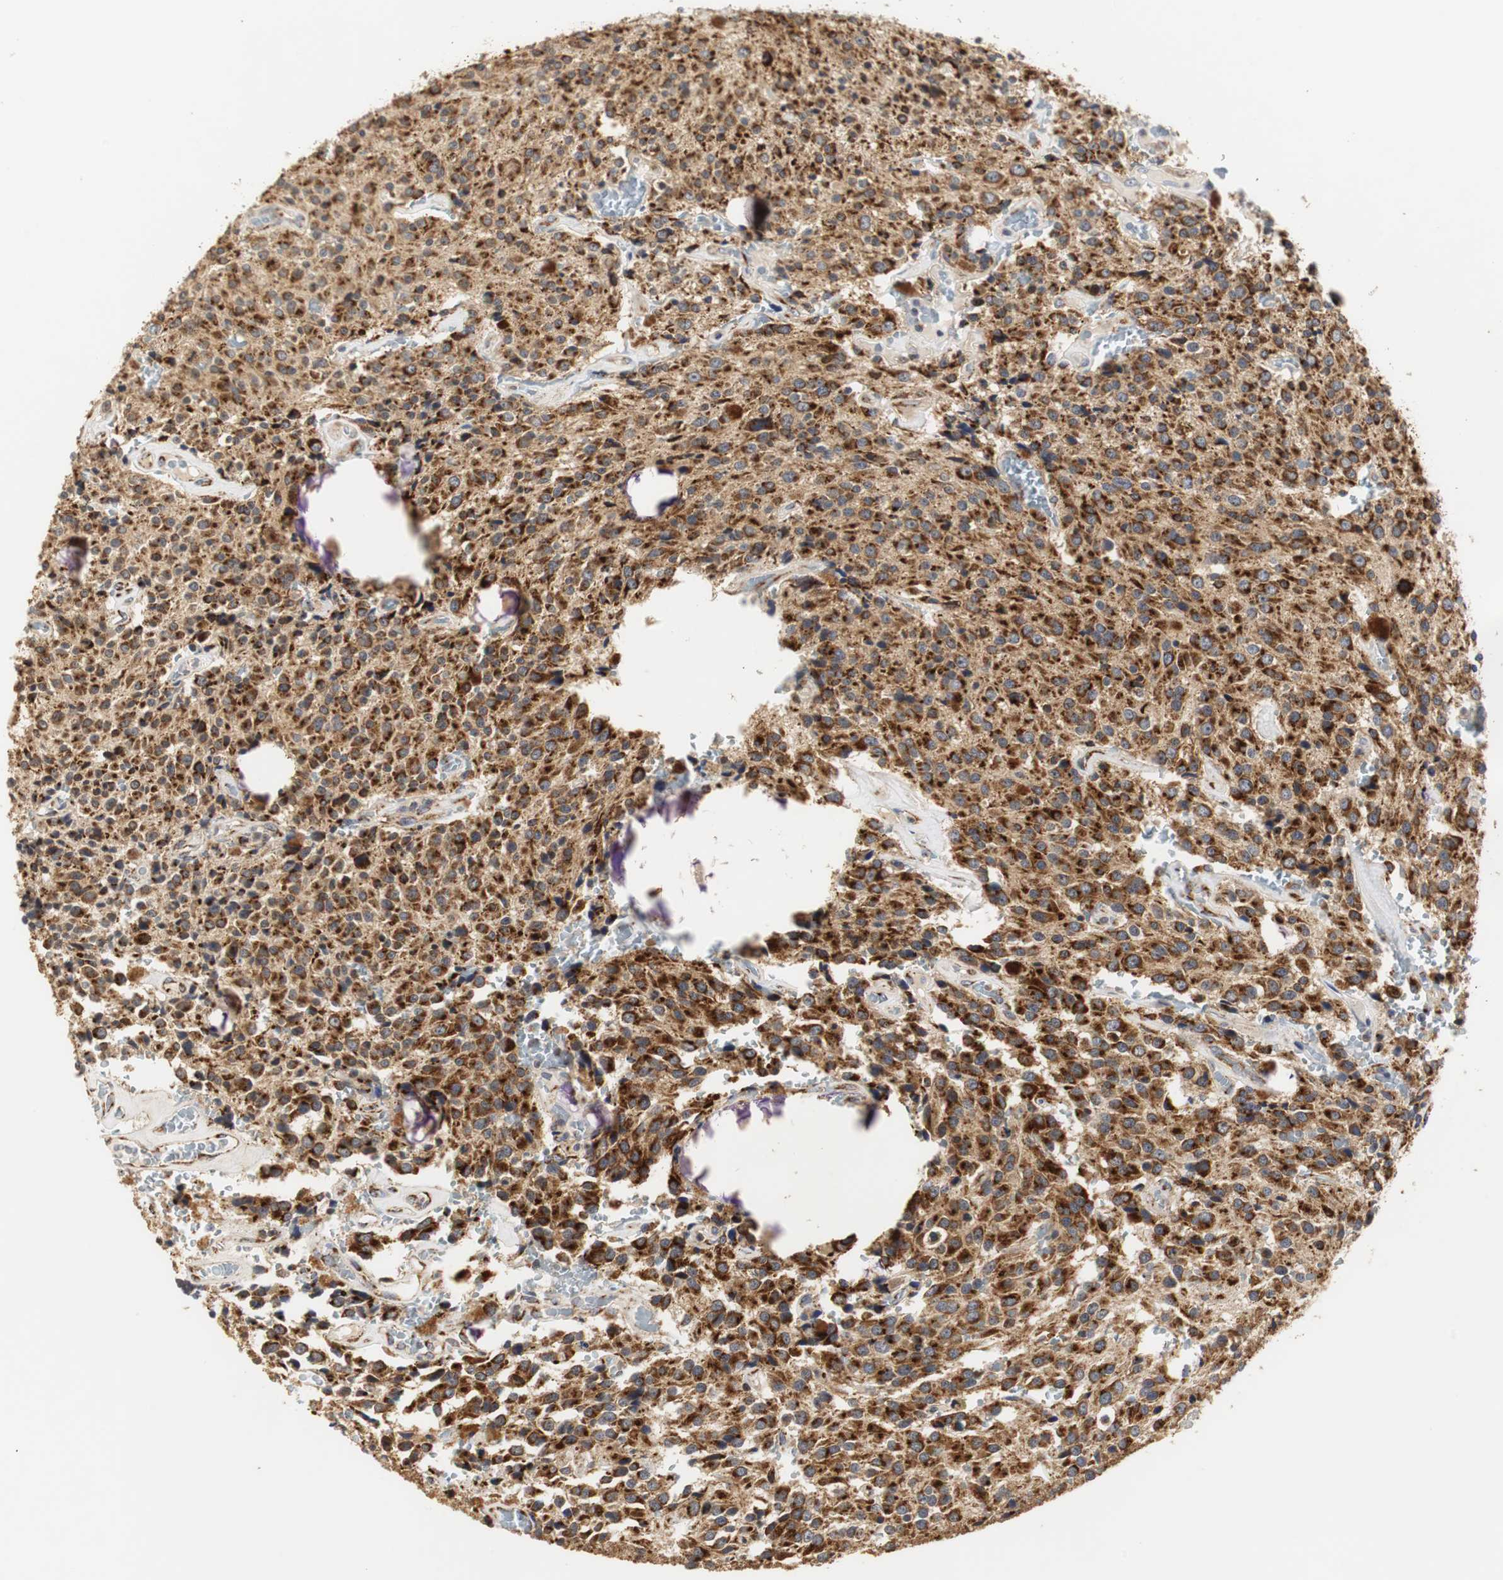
{"staining": {"intensity": "strong", "quantity": ">75%", "location": "cytoplasmic/membranous"}, "tissue": "glioma", "cell_type": "Tumor cells", "image_type": "cancer", "snomed": [{"axis": "morphology", "description": "Glioma, malignant, Low grade"}, {"axis": "topography", "description": "Brain"}], "caption": "Protein analysis of glioma tissue shows strong cytoplasmic/membranous staining in about >75% of tumor cells.", "gene": "HSD17B10", "patient": {"sex": "male", "age": 58}}